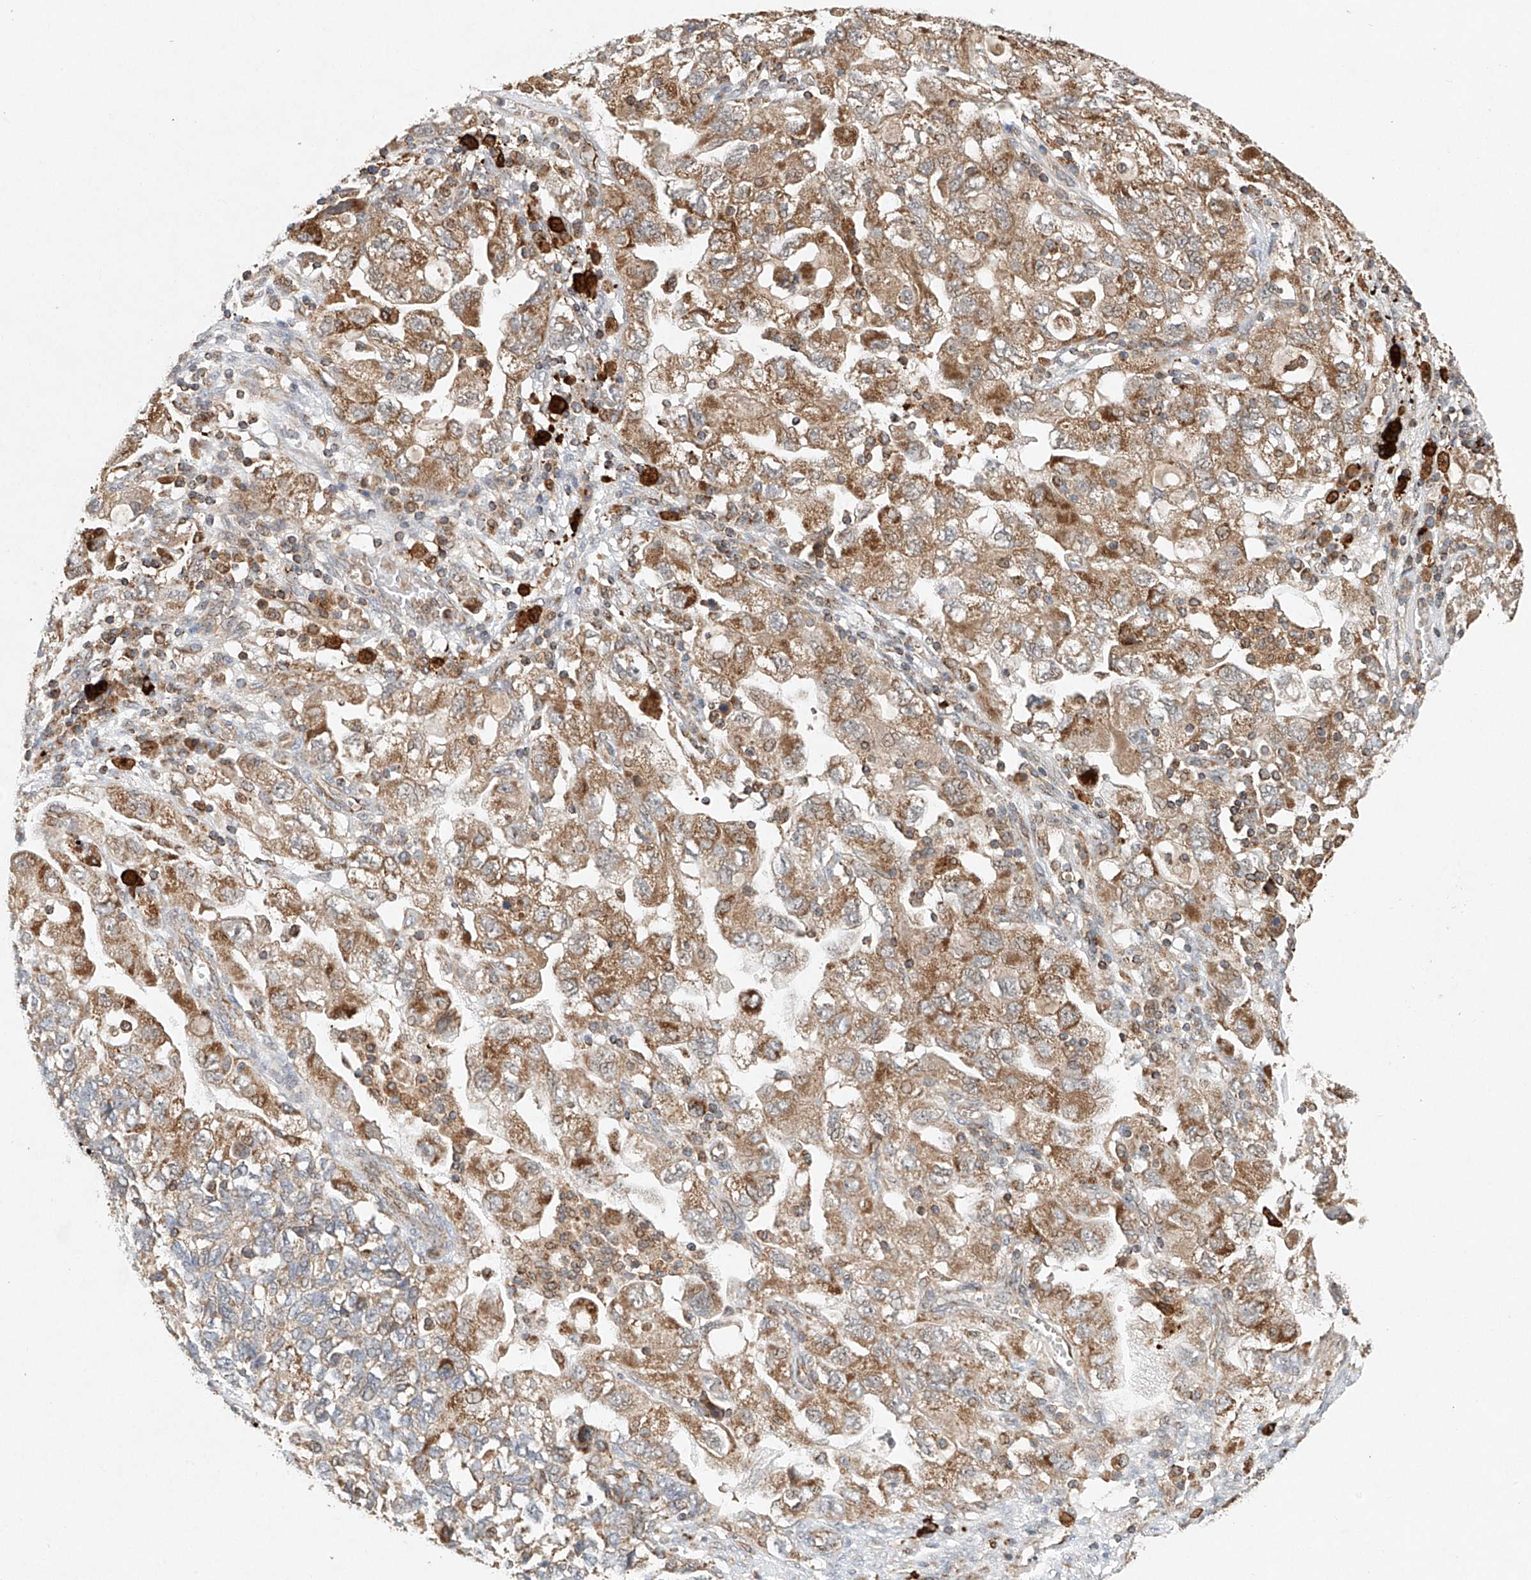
{"staining": {"intensity": "moderate", "quantity": ">75%", "location": "cytoplasmic/membranous"}, "tissue": "ovarian cancer", "cell_type": "Tumor cells", "image_type": "cancer", "snomed": [{"axis": "morphology", "description": "Carcinoma, NOS"}, {"axis": "morphology", "description": "Cystadenocarcinoma, serous, NOS"}, {"axis": "topography", "description": "Ovary"}], "caption": "Protein expression by IHC shows moderate cytoplasmic/membranous expression in about >75% of tumor cells in serous cystadenocarcinoma (ovarian). (DAB = brown stain, brightfield microscopy at high magnification).", "gene": "DCAF11", "patient": {"sex": "female", "age": 69}}